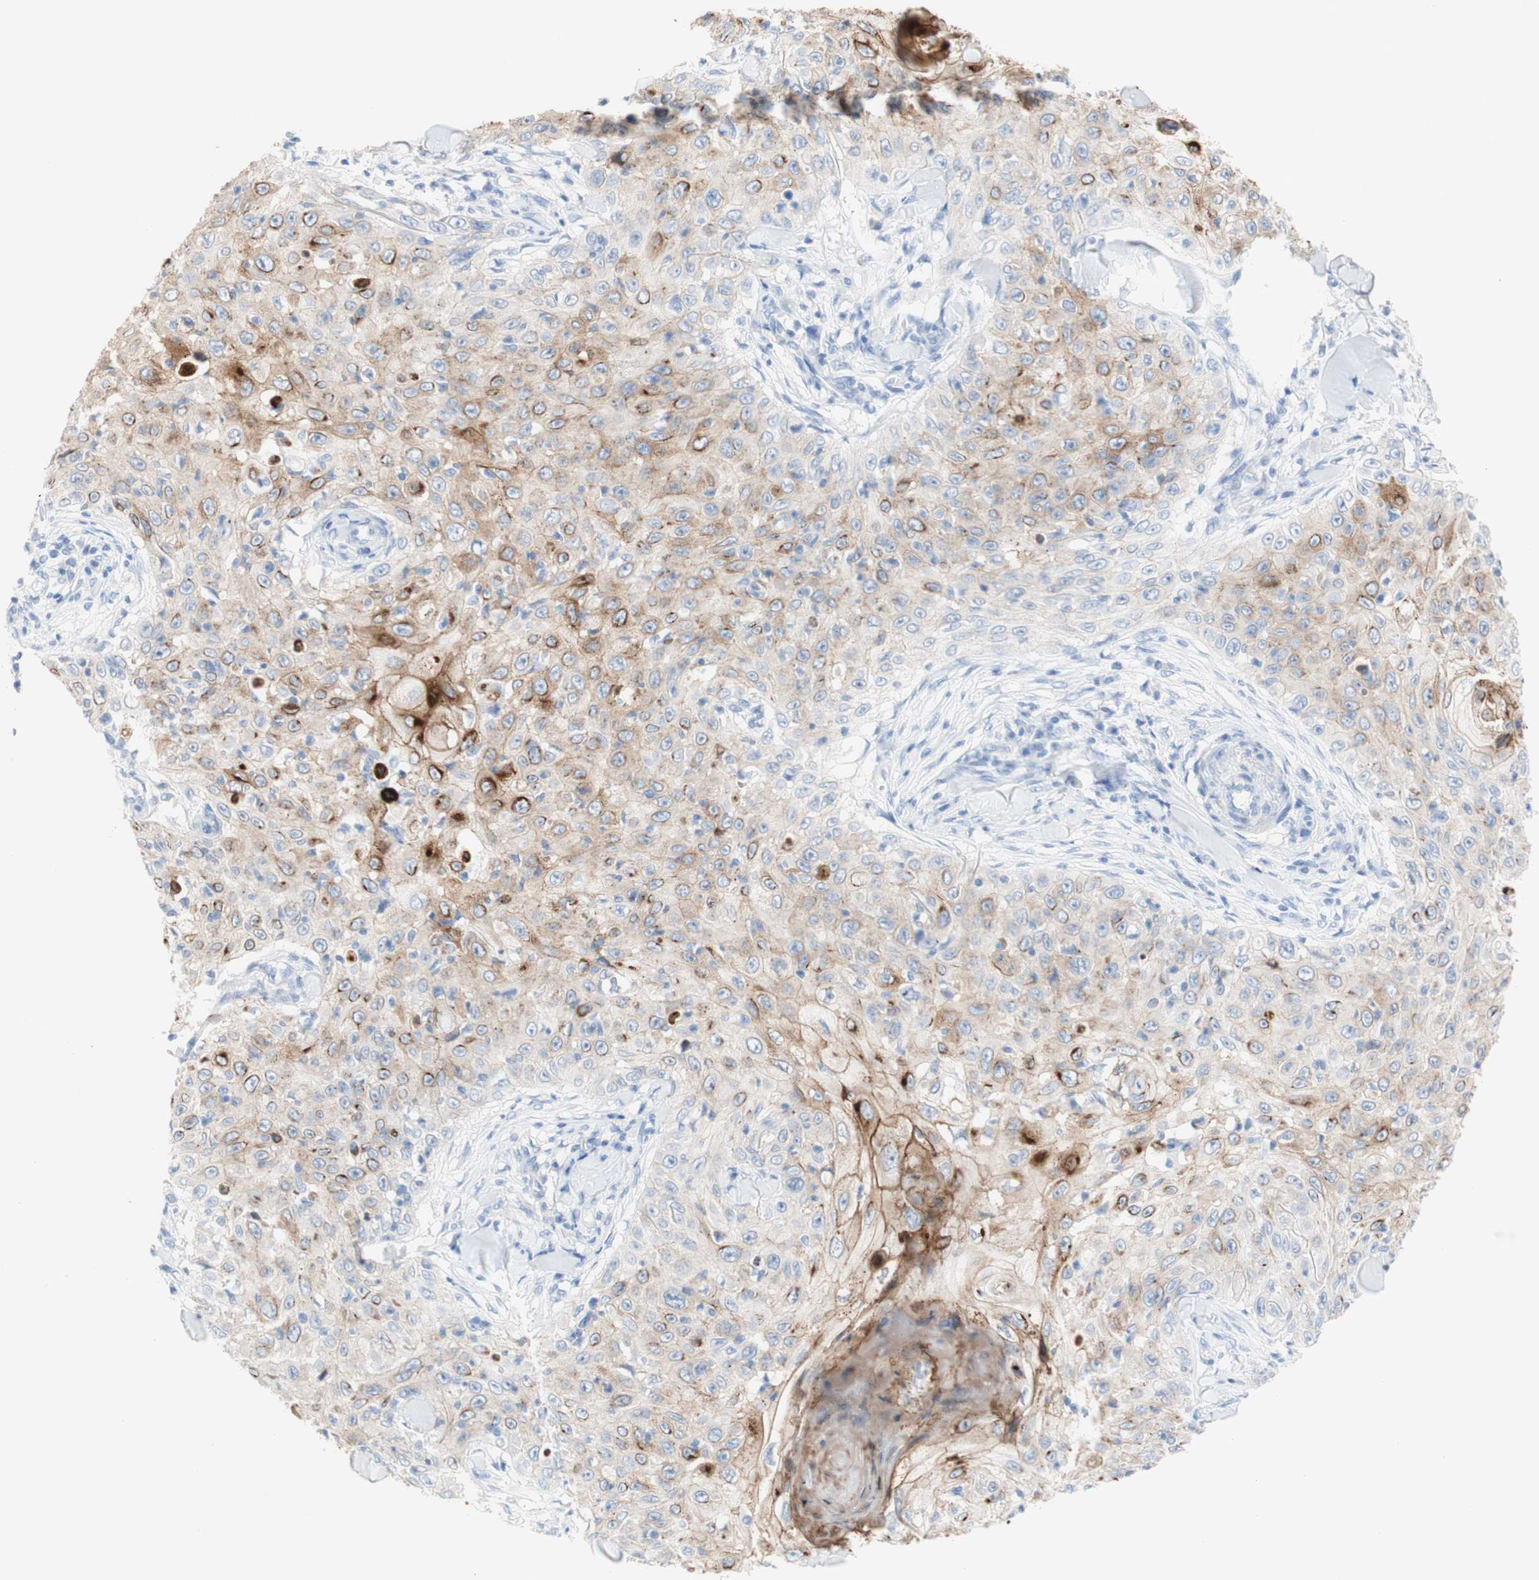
{"staining": {"intensity": "moderate", "quantity": "25%-75%", "location": "cytoplasmic/membranous"}, "tissue": "skin cancer", "cell_type": "Tumor cells", "image_type": "cancer", "snomed": [{"axis": "morphology", "description": "Squamous cell carcinoma, NOS"}, {"axis": "topography", "description": "Skin"}], "caption": "A brown stain shows moderate cytoplasmic/membranous staining of a protein in human skin squamous cell carcinoma tumor cells. (DAB = brown stain, brightfield microscopy at high magnification).", "gene": "DSC2", "patient": {"sex": "male", "age": 86}}